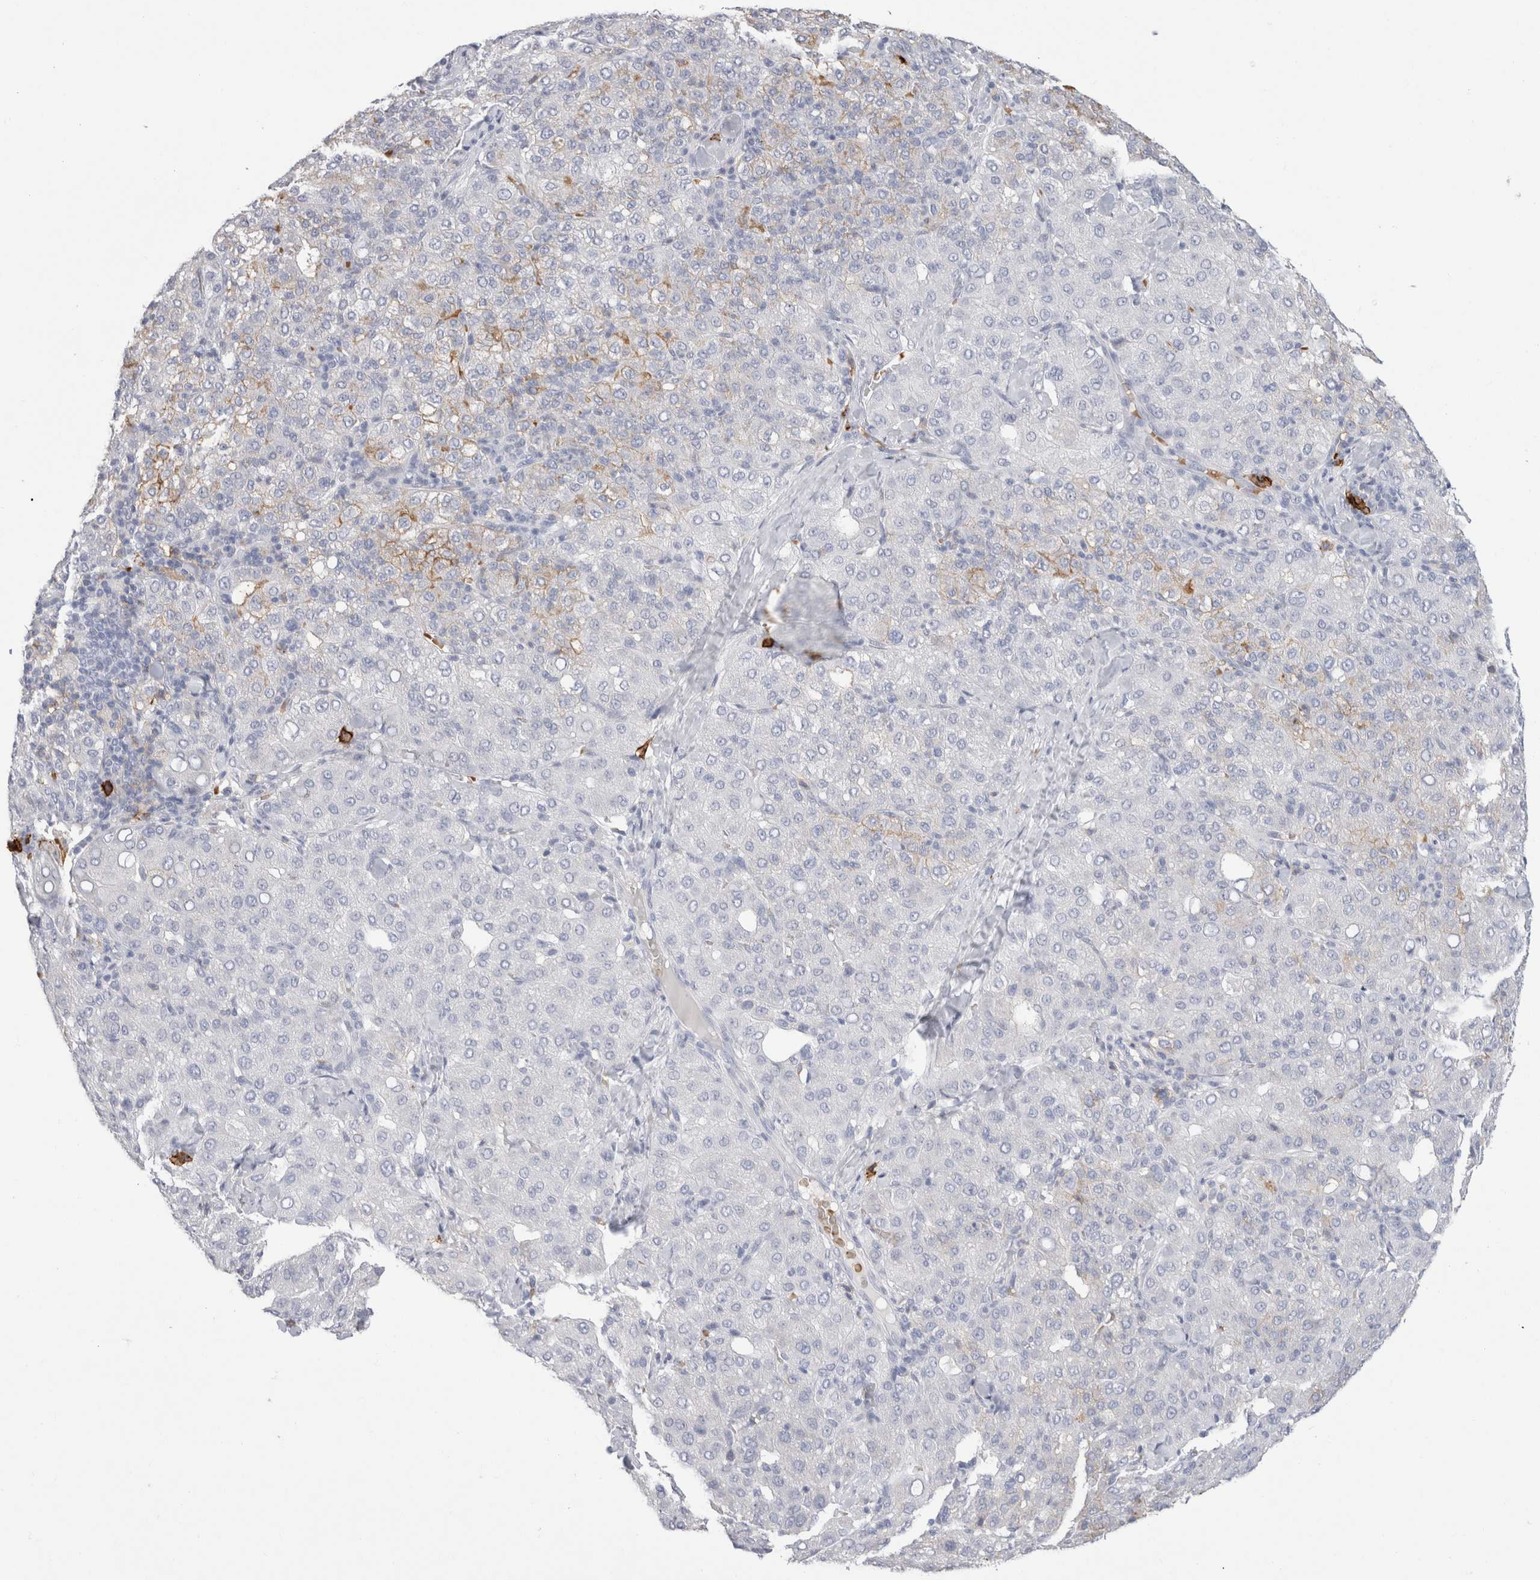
{"staining": {"intensity": "negative", "quantity": "none", "location": "none"}, "tissue": "liver cancer", "cell_type": "Tumor cells", "image_type": "cancer", "snomed": [{"axis": "morphology", "description": "Carcinoma, Hepatocellular, NOS"}, {"axis": "topography", "description": "Liver"}], "caption": "Liver cancer was stained to show a protein in brown. There is no significant expression in tumor cells.", "gene": "CD38", "patient": {"sex": "male", "age": 65}}